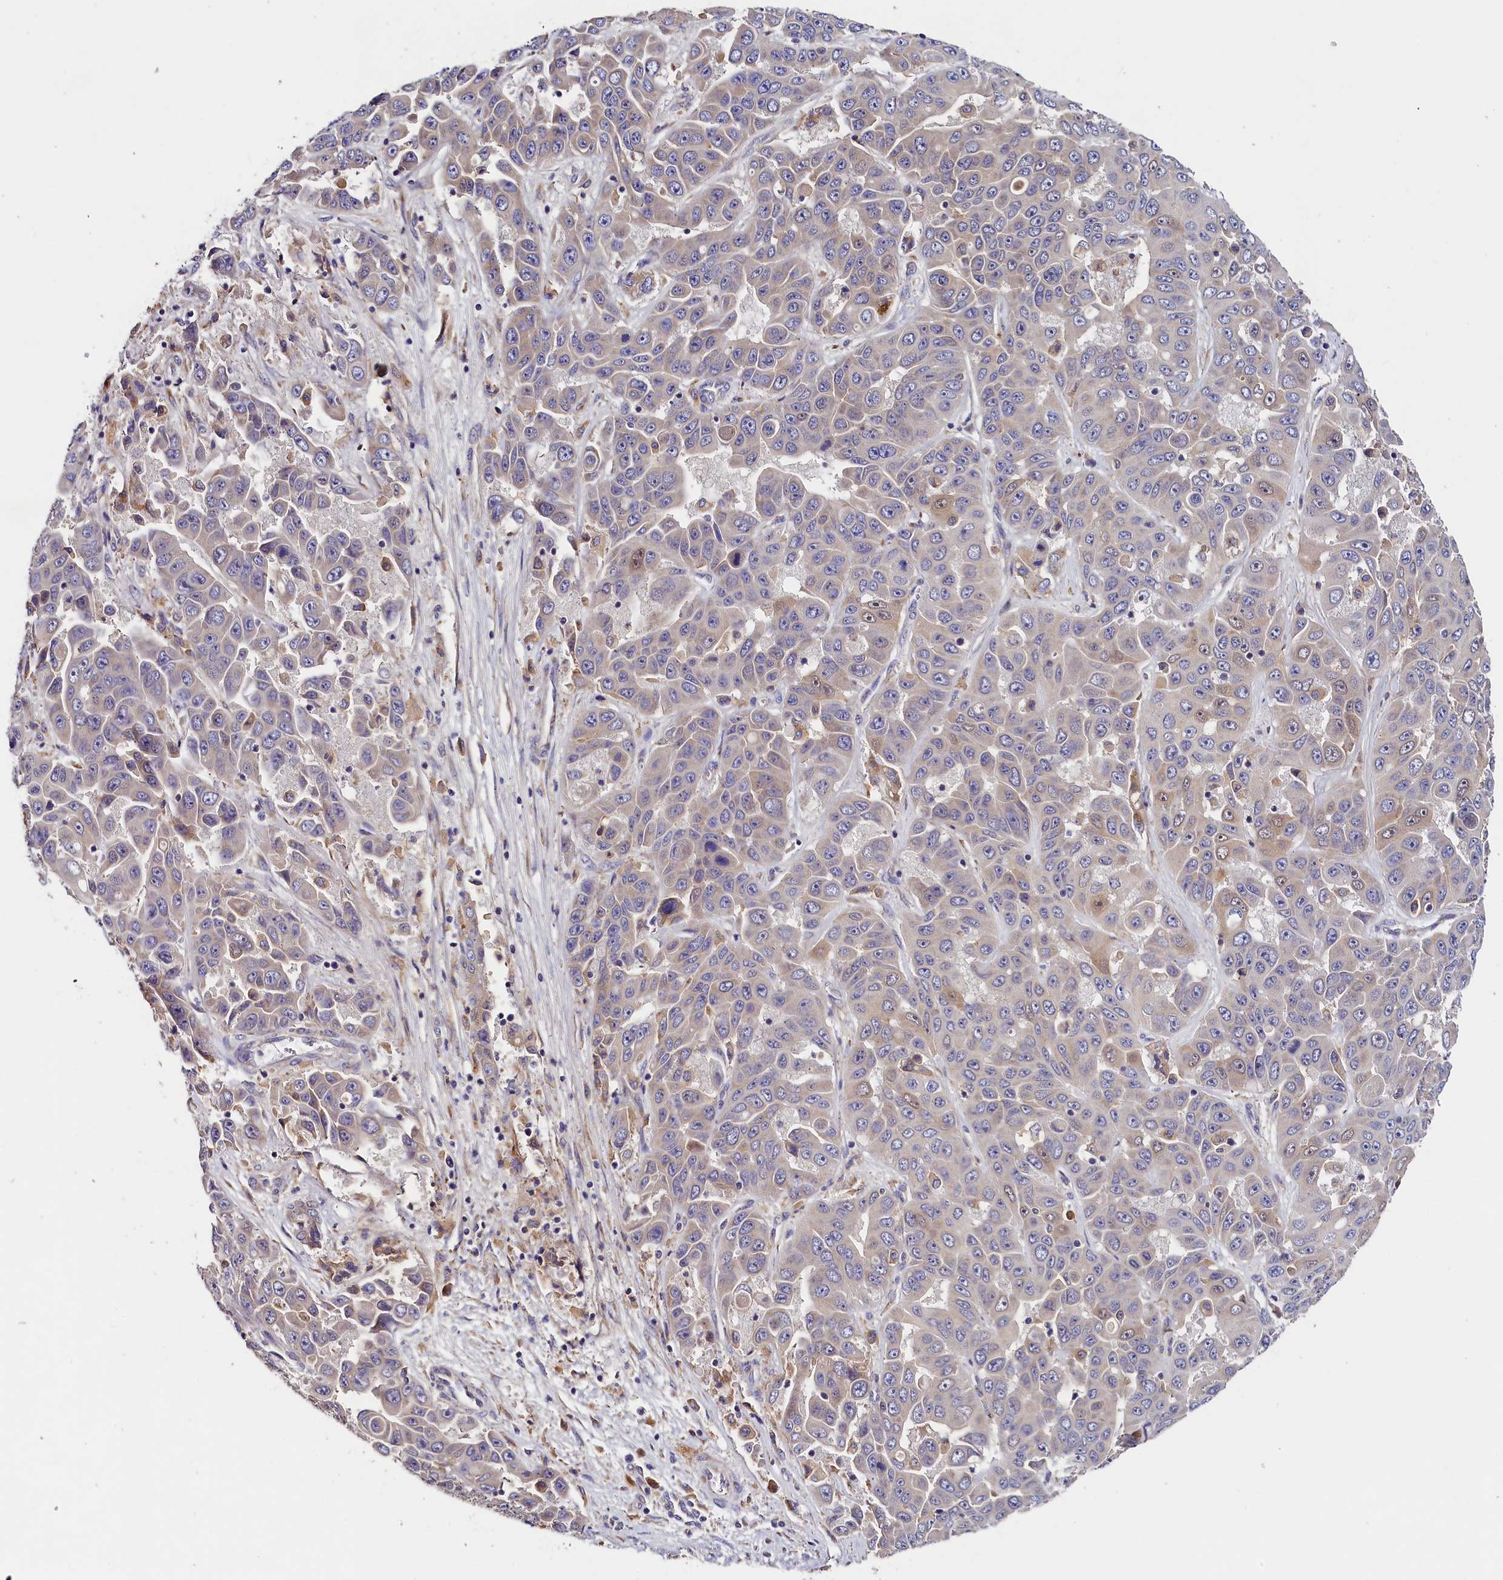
{"staining": {"intensity": "weak", "quantity": "<25%", "location": "cytoplasmic/membranous"}, "tissue": "liver cancer", "cell_type": "Tumor cells", "image_type": "cancer", "snomed": [{"axis": "morphology", "description": "Cholangiocarcinoma"}, {"axis": "topography", "description": "Liver"}], "caption": "Immunohistochemistry (IHC) micrograph of neoplastic tissue: liver cancer stained with DAB (3,3'-diaminobenzidine) shows no significant protein expression in tumor cells. Brightfield microscopy of immunohistochemistry stained with DAB (brown) and hematoxylin (blue), captured at high magnification.", "gene": "ST7L", "patient": {"sex": "female", "age": 52}}